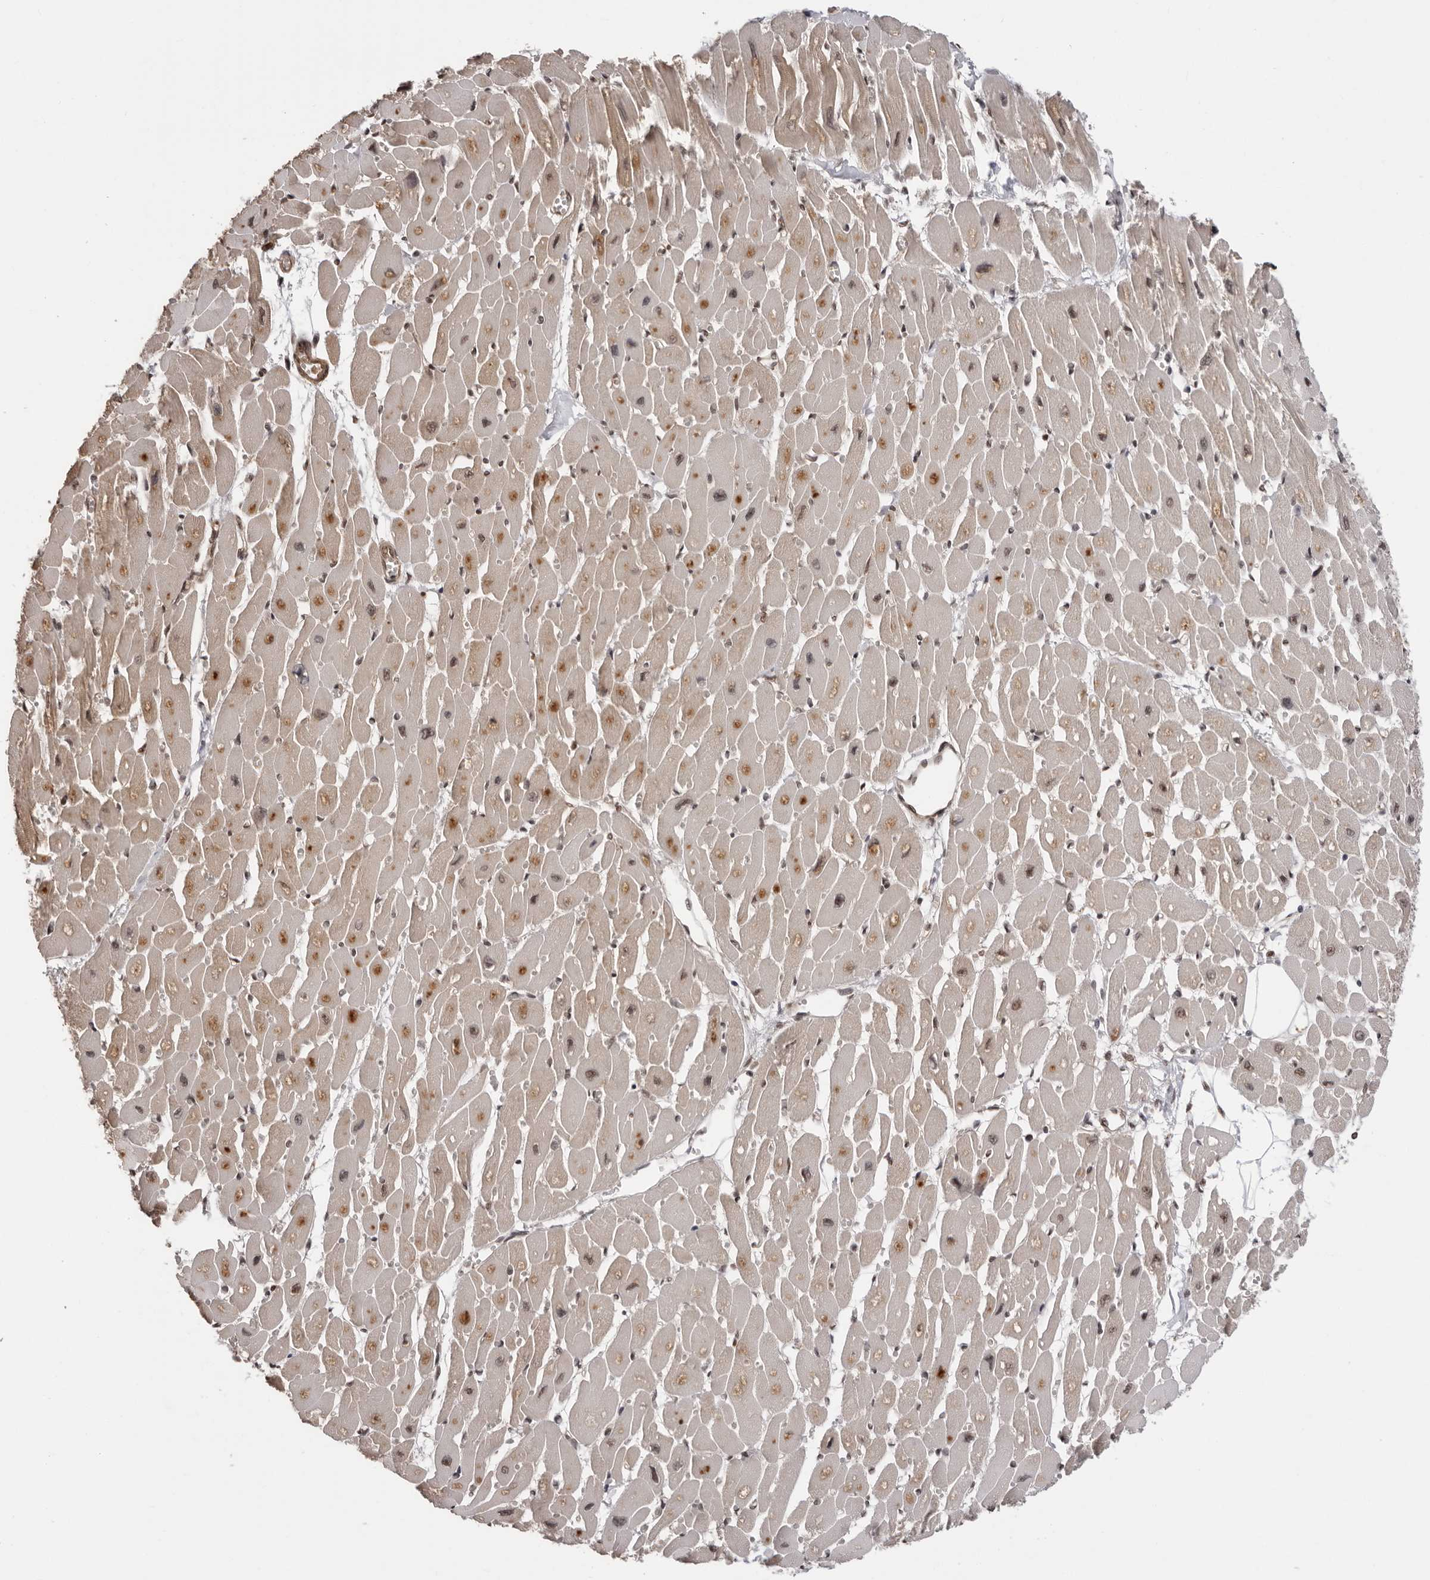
{"staining": {"intensity": "moderate", "quantity": ">75%", "location": "cytoplasmic/membranous,nuclear"}, "tissue": "heart muscle", "cell_type": "Cardiomyocytes", "image_type": "normal", "snomed": [{"axis": "morphology", "description": "Normal tissue, NOS"}, {"axis": "topography", "description": "Heart"}], "caption": "An immunohistochemistry (IHC) image of unremarkable tissue is shown. Protein staining in brown shows moderate cytoplasmic/membranous,nuclear positivity in heart muscle within cardiomyocytes. The staining was performed using DAB (3,3'-diaminobenzidine), with brown indicating positive protein expression. Nuclei are stained blue with hematoxylin.", "gene": "SDE2", "patient": {"sex": "female", "age": 54}}